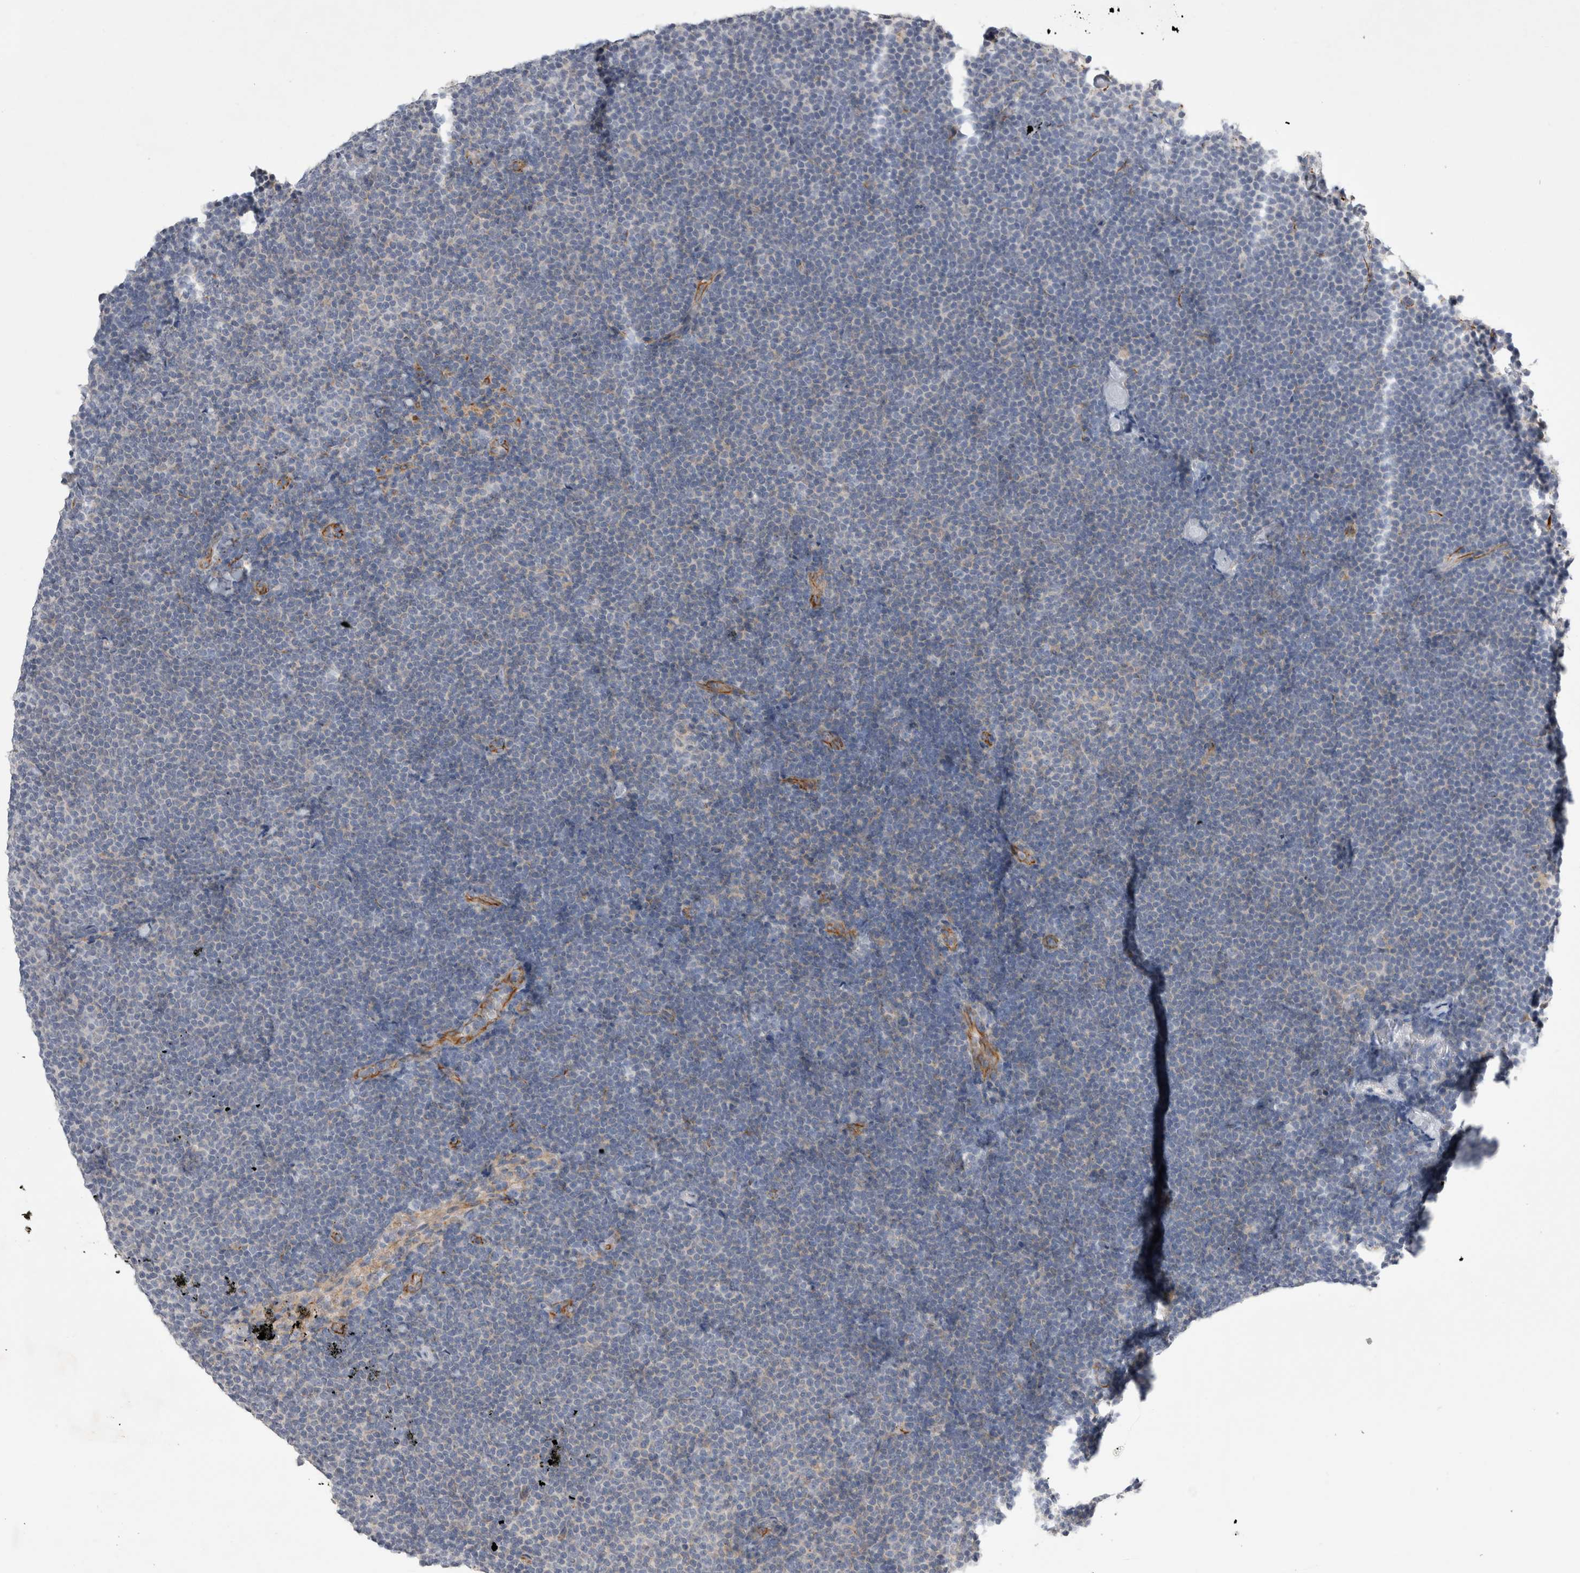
{"staining": {"intensity": "negative", "quantity": "none", "location": "none"}, "tissue": "lymphoma", "cell_type": "Tumor cells", "image_type": "cancer", "snomed": [{"axis": "morphology", "description": "Malignant lymphoma, non-Hodgkin's type, Low grade"}, {"axis": "topography", "description": "Lymph node"}], "caption": "A photomicrograph of malignant lymphoma, non-Hodgkin's type (low-grade) stained for a protein demonstrates no brown staining in tumor cells. (DAB IHC, high magnification).", "gene": "STRADB", "patient": {"sex": "female", "age": 53}}